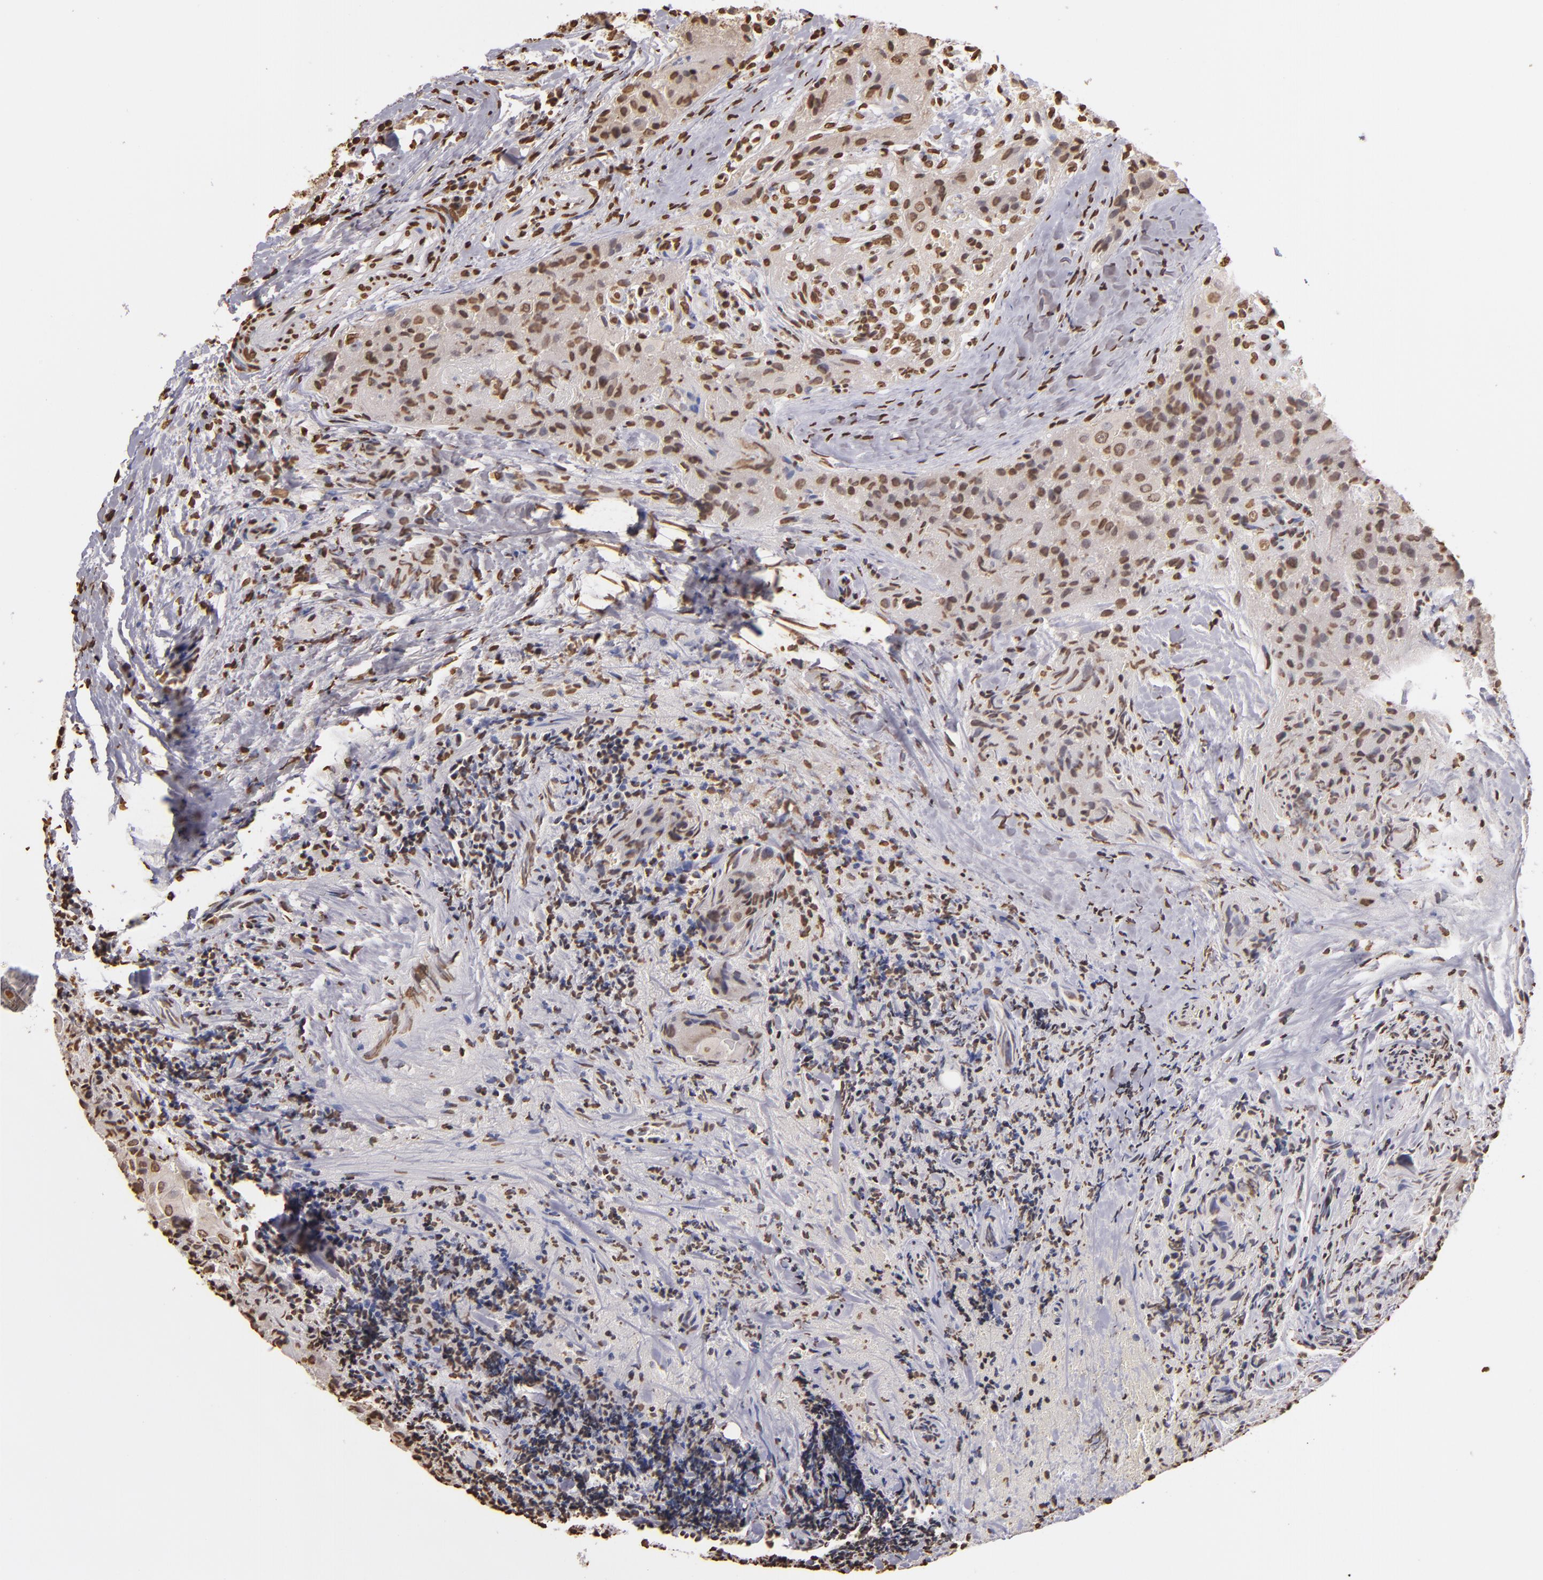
{"staining": {"intensity": "moderate", "quantity": "25%-75%", "location": "nuclear"}, "tissue": "thyroid cancer", "cell_type": "Tumor cells", "image_type": "cancer", "snomed": [{"axis": "morphology", "description": "Papillary adenocarcinoma, NOS"}, {"axis": "topography", "description": "Thyroid gland"}], "caption": "DAB (3,3'-diaminobenzidine) immunohistochemical staining of human thyroid cancer (papillary adenocarcinoma) exhibits moderate nuclear protein positivity in about 25%-75% of tumor cells.", "gene": "LBX1", "patient": {"sex": "female", "age": 71}}